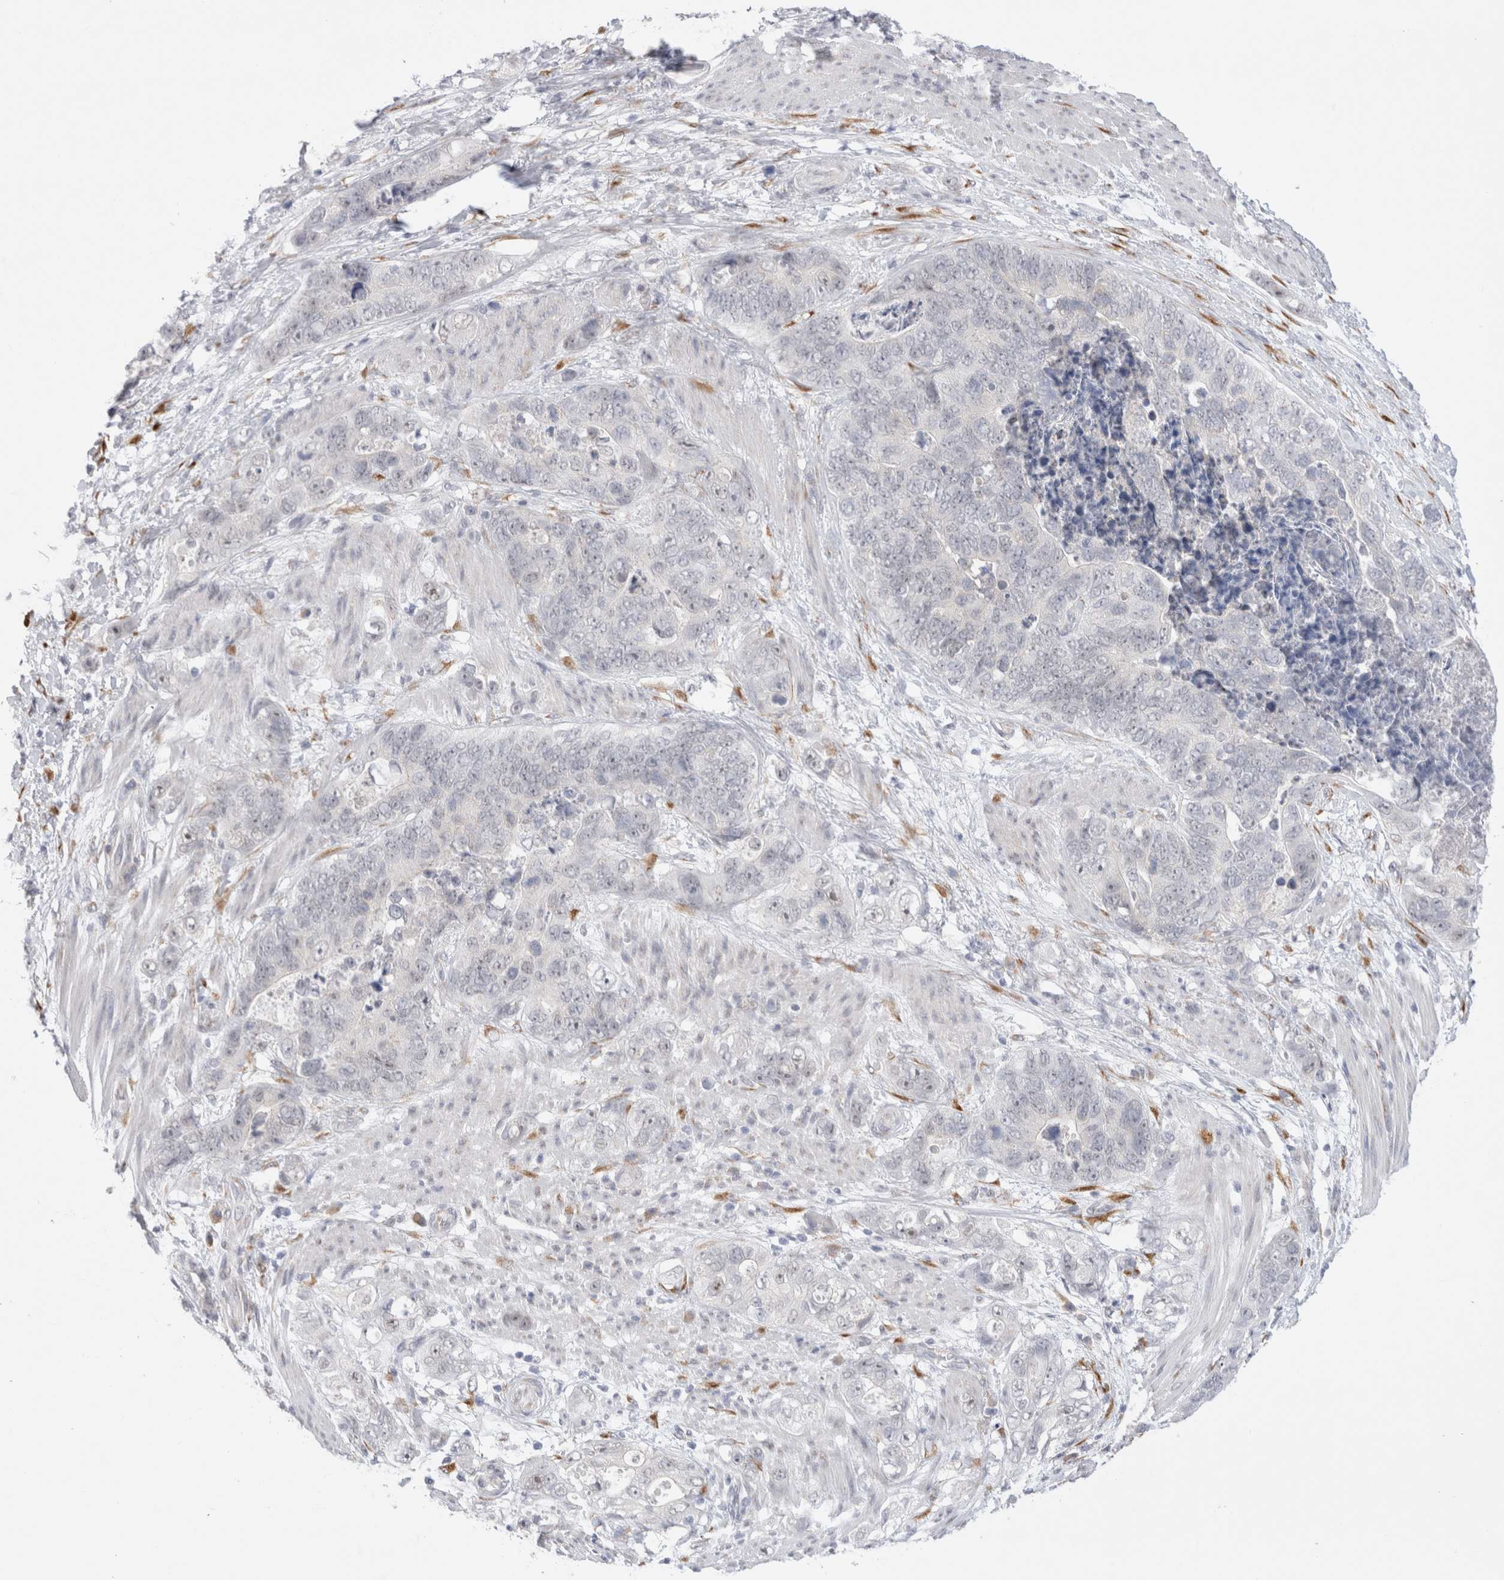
{"staining": {"intensity": "negative", "quantity": "none", "location": "none"}, "tissue": "stomach cancer", "cell_type": "Tumor cells", "image_type": "cancer", "snomed": [{"axis": "morphology", "description": "Normal tissue, NOS"}, {"axis": "morphology", "description": "Adenocarcinoma, NOS"}, {"axis": "topography", "description": "Stomach"}], "caption": "Tumor cells are negative for brown protein staining in adenocarcinoma (stomach). Brightfield microscopy of IHC stained with DAB (brown) and hematoxylin (blue), captured at high magnification.", "gene": "TRMT1L", "patient": {"sex": "female", "age": 89}}